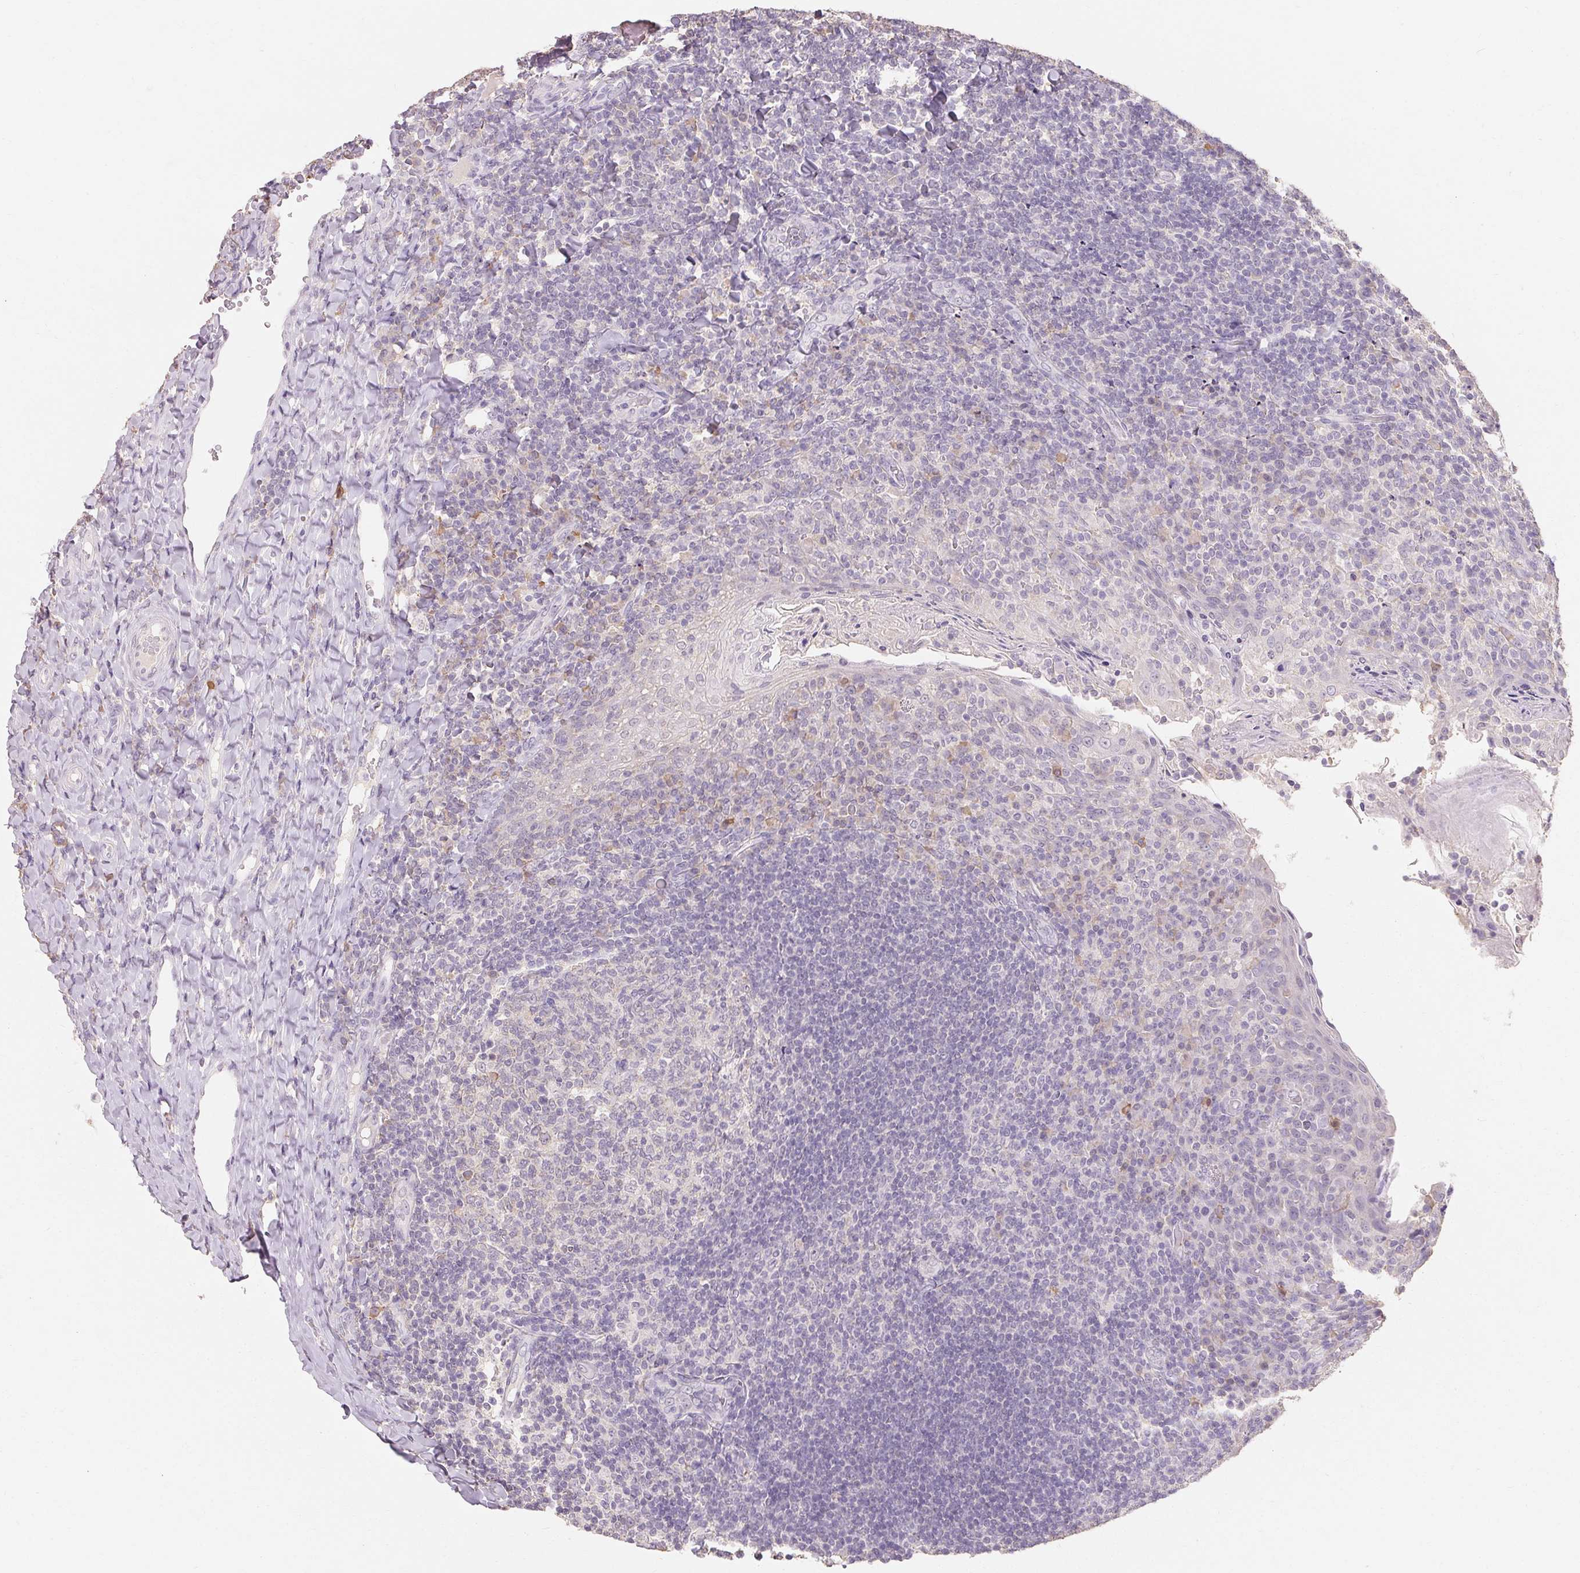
{"staining": {"intensity": "negative", "quantity": "none", "location": "none"}, "tissue": "tonsil", "cell_type": "Germinal center cells", "image_type": "normal", "snomed": [{"axis": "morphology", "description": "Normal tissue, NOS"}, {"axis": "topography", "description": "Tonsil"}], "caption": "Photomicrograph shows no significant protein staining in germinal center cells of unremarkable tonsil. (DAB (3,3'-diaminobenzidine) IHC visualized using brightfield microscopy, high magnification).", "gene": "MAP7D2", "patient": {"sex": "female", "age": 10}}